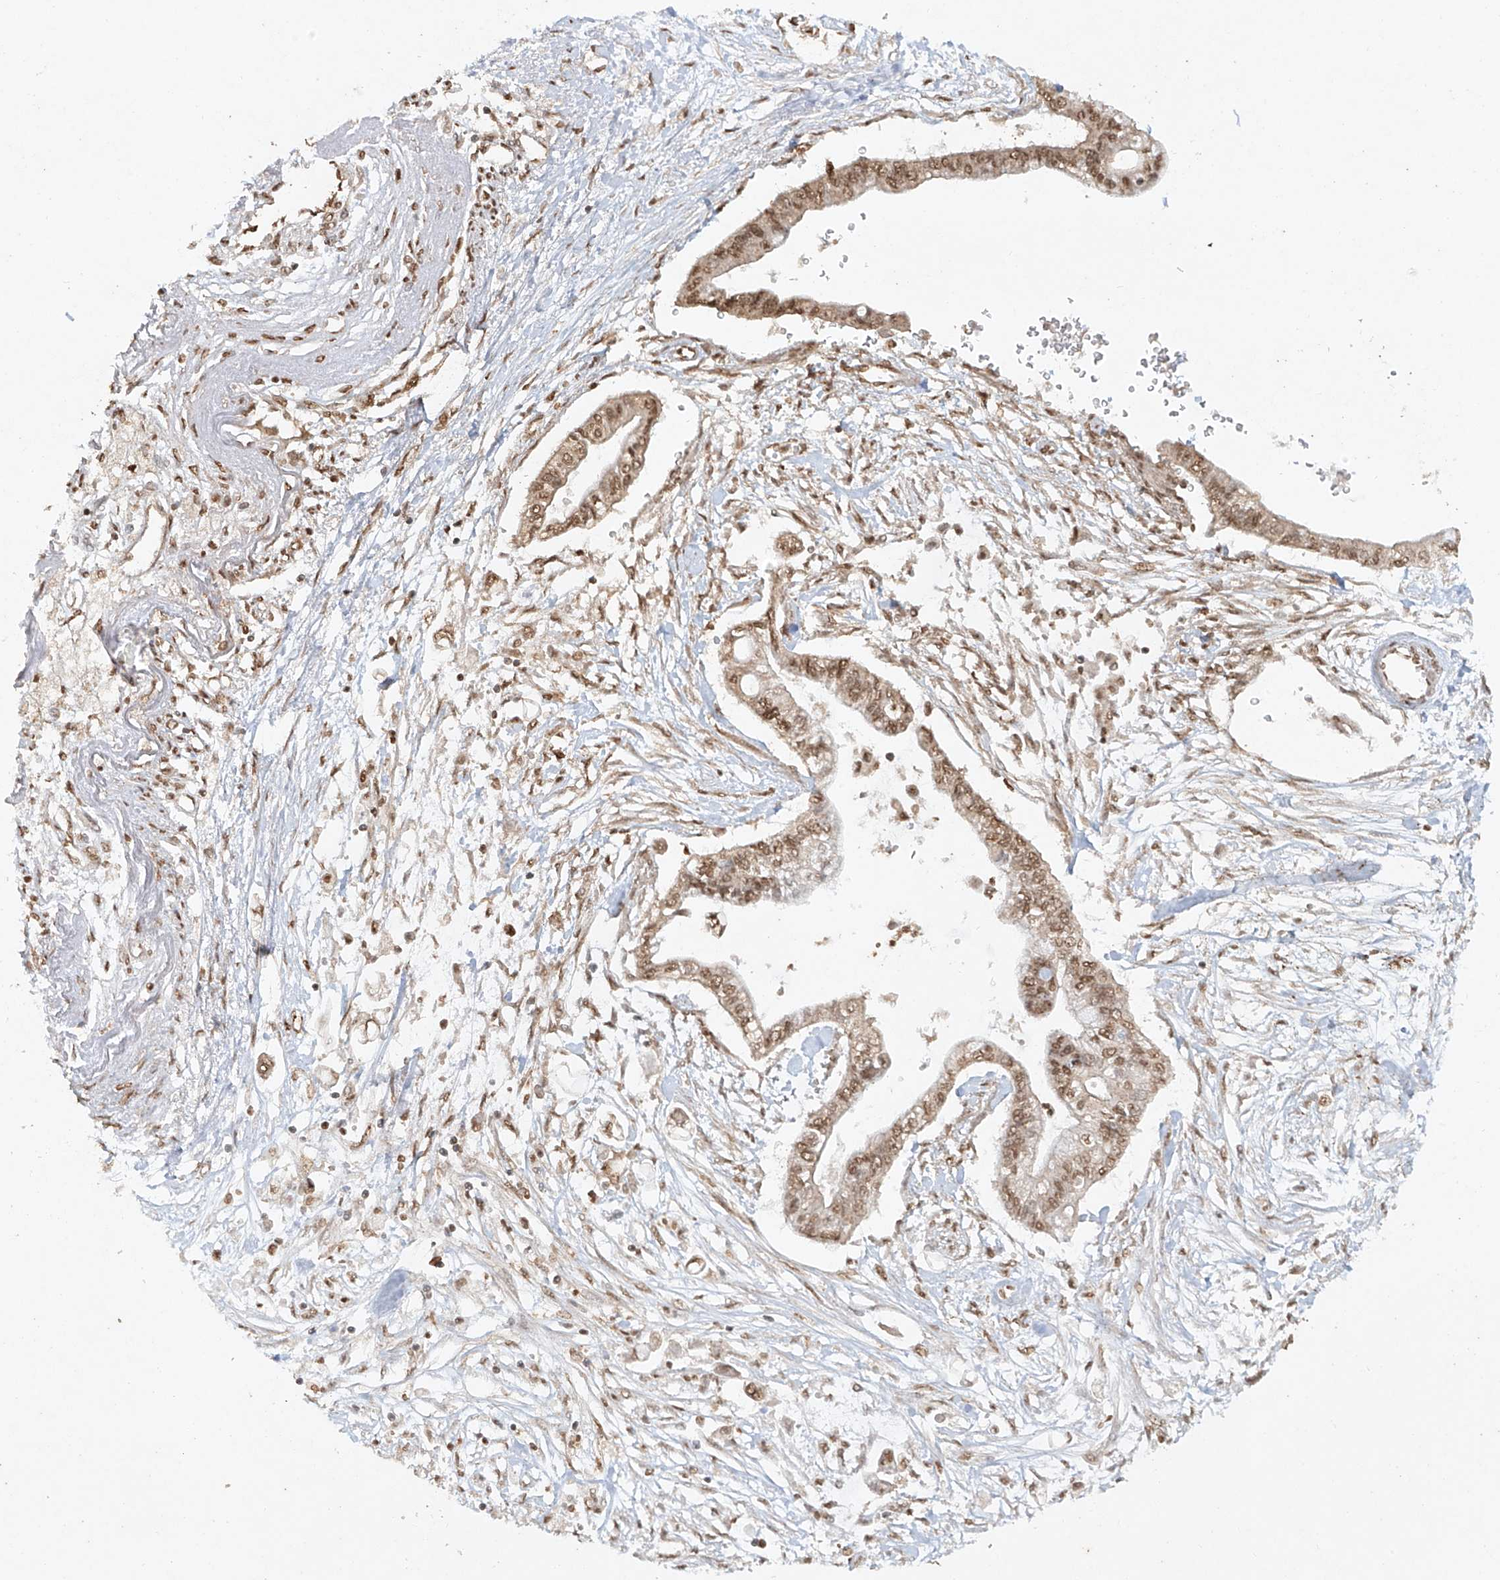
{"staining": {"intensity": "moderate", "quantity": ">75%", "location": "nuclear"}, "tissue": "pancreatic cancer", "cell_type": "Tumor cells", "image_type": "cancer", "snomed": [{"axis": "morphology", "description": "Adenocarcinoma, NOS"}, {"axis": "topography", "description": "Pancreas"}], "caption": "Adenocarcinoma (pancreatic) tissue demonstrates moderate nuclear staining in approximately >75% of tumor cells, visualized by immunohistochemistry.", "gene": "TIGAR", "patient": {"sex": "female", "age": 77}}